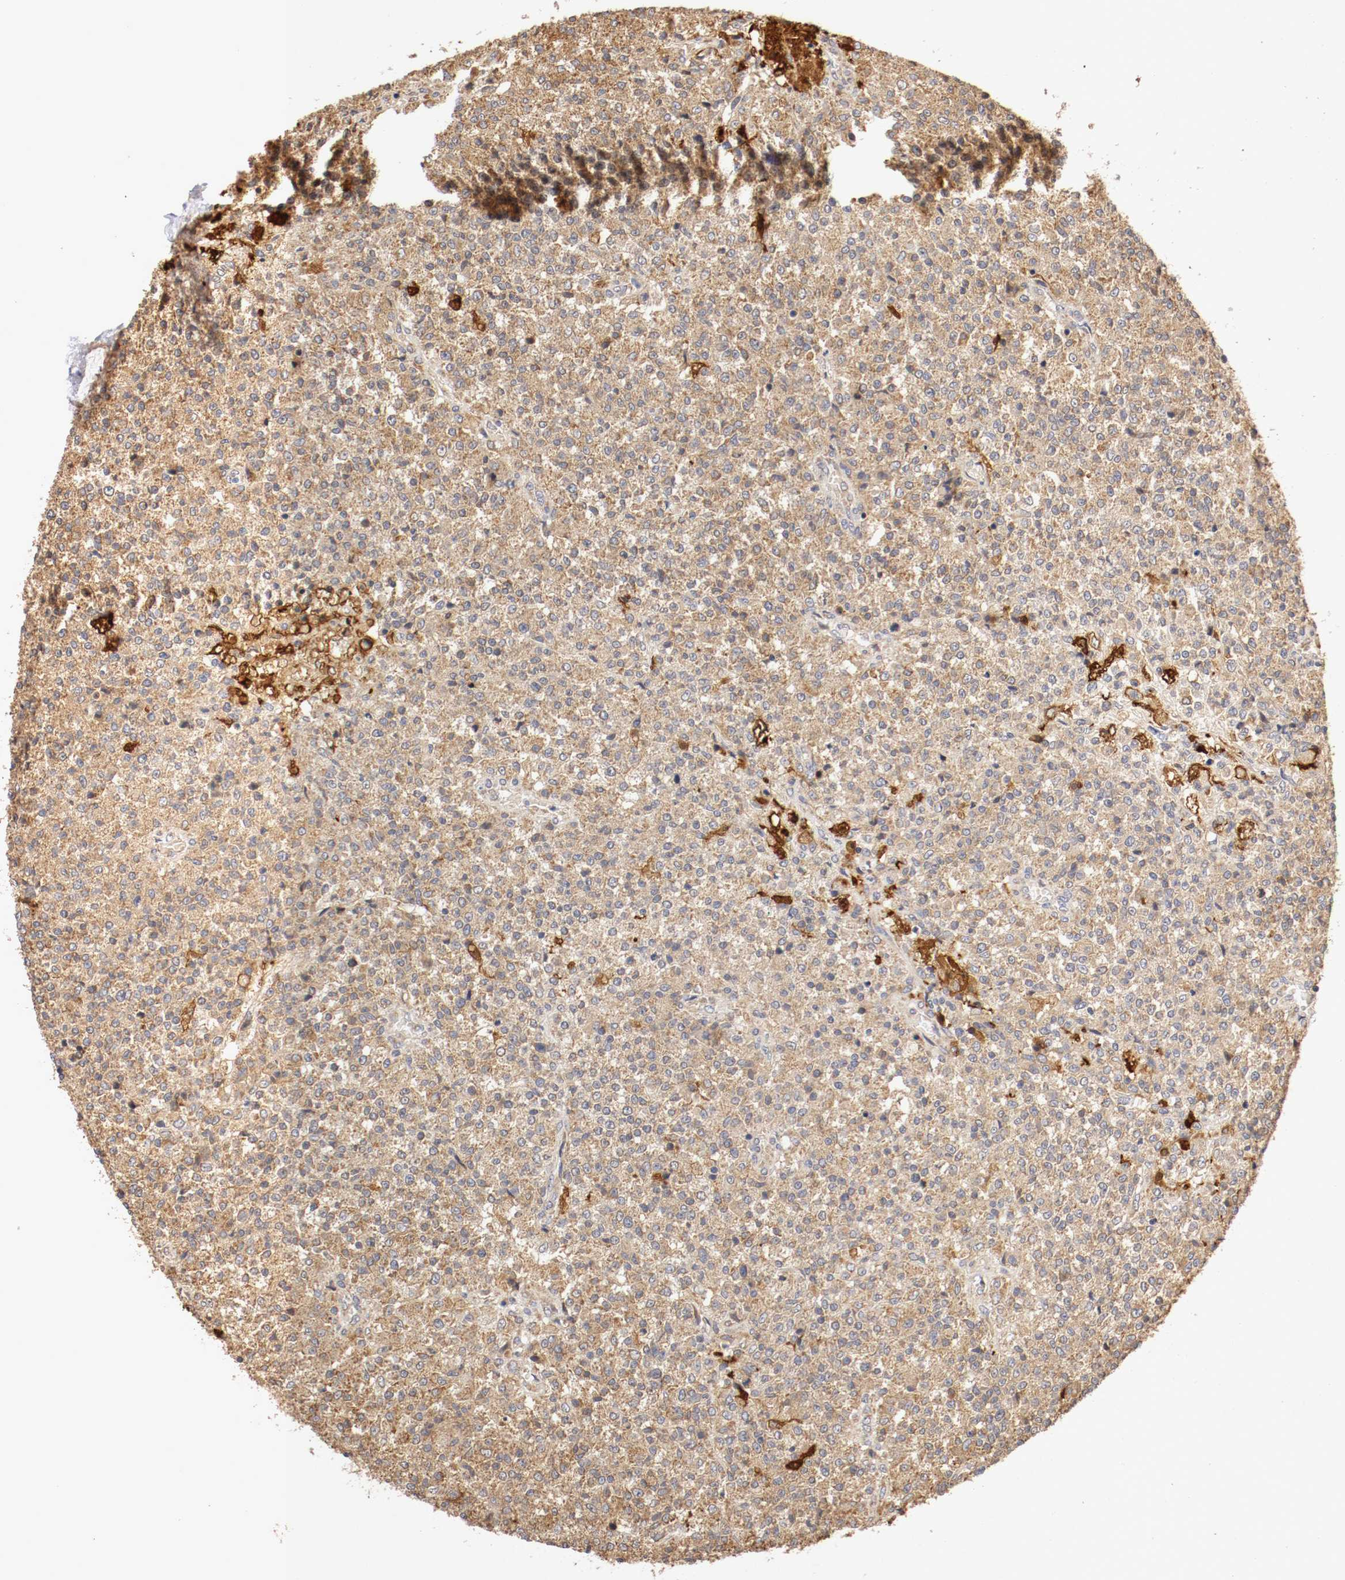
{"staining": {"intensity": "moderate", "quantity": ">75%", "location": "cytoplasmic/membranous"}, "tissue": "testis cancer", "cell_type": "Tumor cells", "image_type": "cancer", "snomed": [{"axis": "morphology", "description": "Seminoma, NOS"}, {"axis": "topography", "description": "Testis"}], "caption": "This is an image of immunohistochemistry staining of testis seminoma, which shows moderate positivity in the cytoplasmic/membranous of tumor cells.", "gene": "VEZT", "patient": {"sex": "male", "age": 59}}